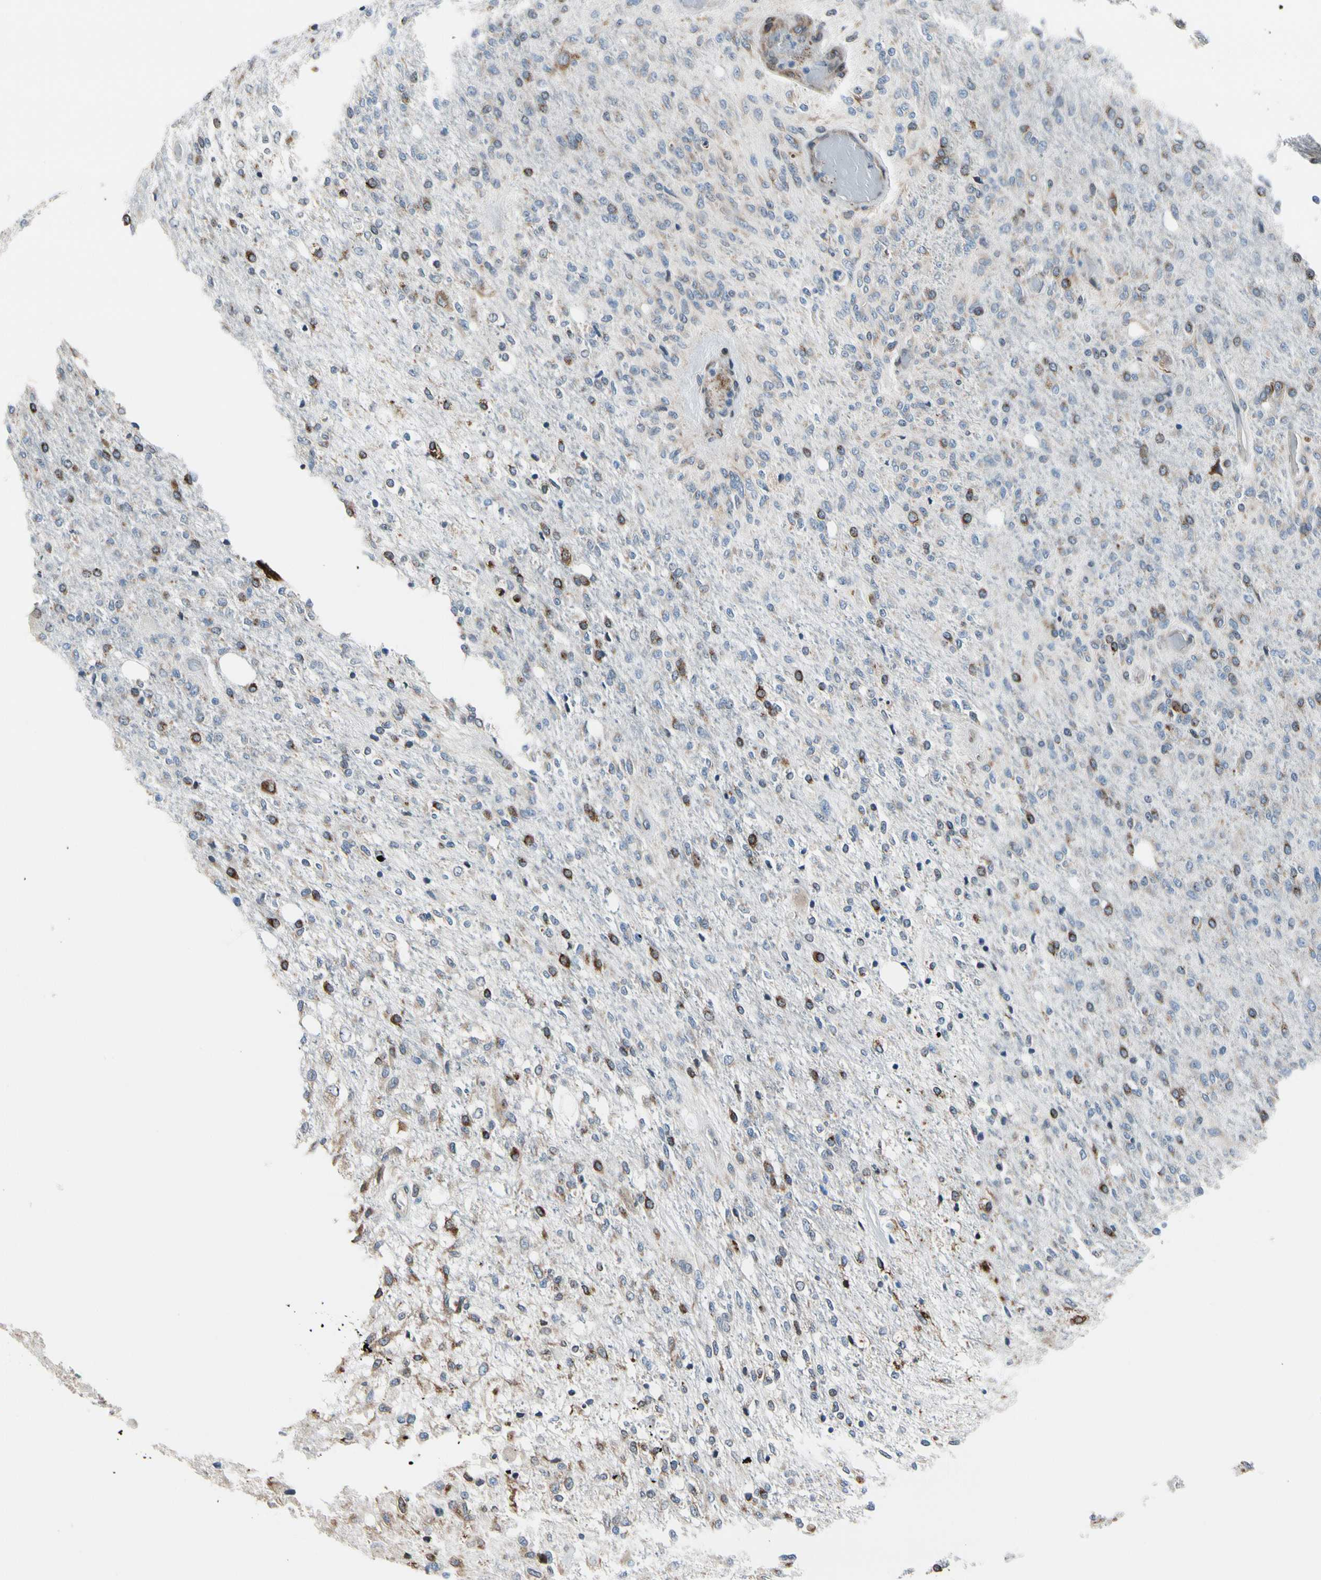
{"staining": {"intensity": "moderate", "quantity": ">75%", "location": "cytoplasmic/membranous"}, "tissue": "glioma", "cell_type": "Tumor cells", "image_type": "cancer", "snomed": [{"axis": "morphology", "description": "Normal tissue, NOS"}, {"axis": "morphology", "description": "Glioma, malignant, High grade"}, {"axis": "topography", "description": "Cerebral cortex"}], "caption": "Immunohistochemistry (IHC) (DAB (3,3'-diaminobenzidine)) staining of human malignant glioma (high-grade) shows moderate cytoplasmic/membranous protein positivity in about >75% of tumor cells.", "gene": "TMED7", "patient": {"sex": "male", "age": 77}}